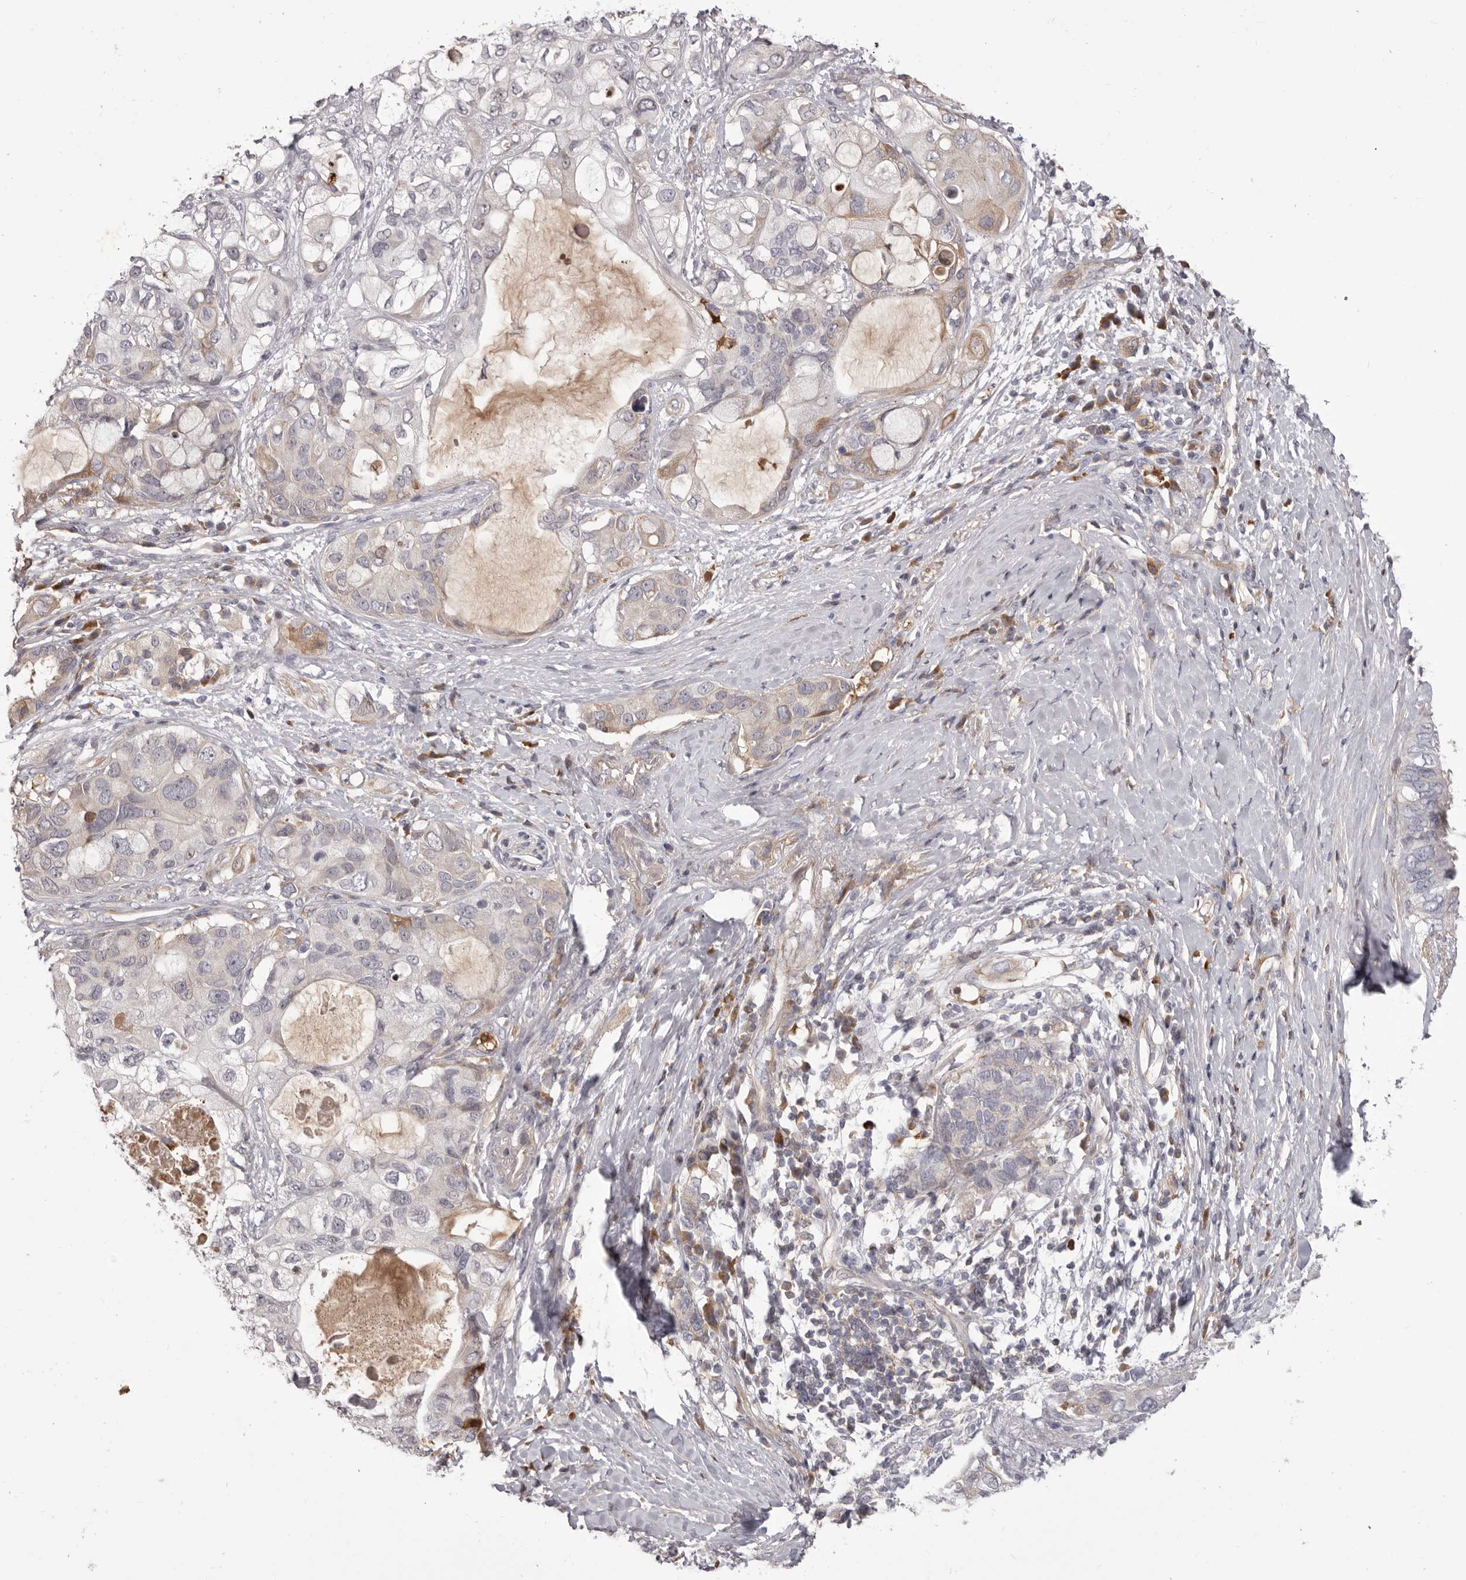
{"staining": {"intensity": "weak", "quantity": "<25%", "location": "cytoplasmic/membranous"}, "tissue": "pancreatic cancer", "cell_type": "Tumor cells", "image_type": "cancer", "snomed": [{"axis": "morphology", "description": "Adenocarcinoma, NOS"}, {"axis": "topography", "description": "Pancreas"}], "caption": "A high-resolution histopathology image shows immunohistochemistry staining of pancreatic adenocarcinoma, which demonstrates no significant expression in tumor cells.", "gene": "OTUD3", "patient": {"sex": "female", "age": 56}}